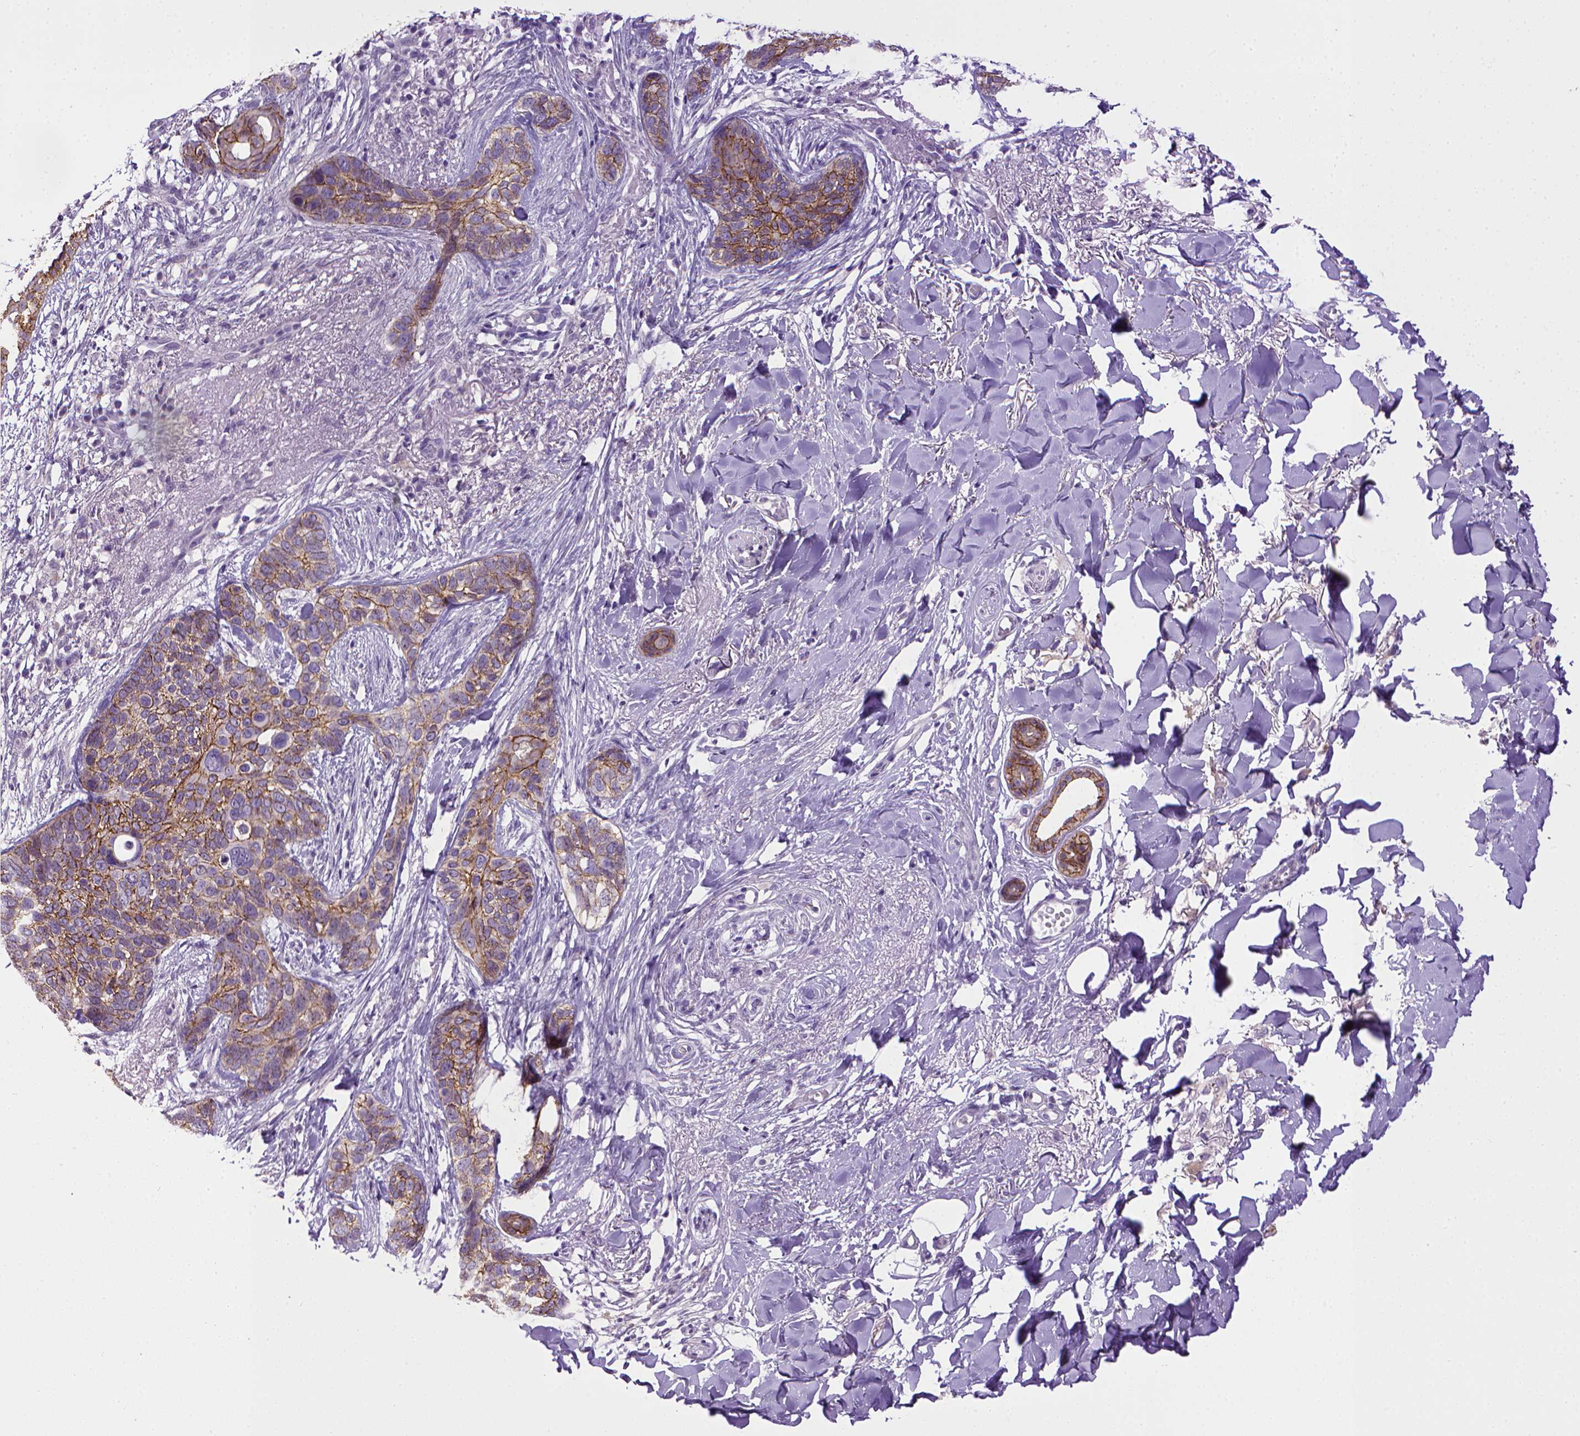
{"staining": {"intensity": "moderate", "quantity": ">75%", "location": "cytoplasmic/membranous"}, "tissue": "skin cancer", "cell_type": "Tumor cells", "image_type": "cancer", "snomed": [{"axis": "morphology", "description": "Normal tissue, NOS"}, {"axis": "morphology", "description": "Basal cell carcinoma"}, {"axis": "topography", "description": "Skin"}], "caption": "Immunohistochemical staining of basal cell carcinoma (skin) demonstrates medium levels of moderate cytoplasmic/membranous protein expression in about >75% of tumor cells.", "gene": "CDH1", "patient": {"sex": "male", "age": 84}}